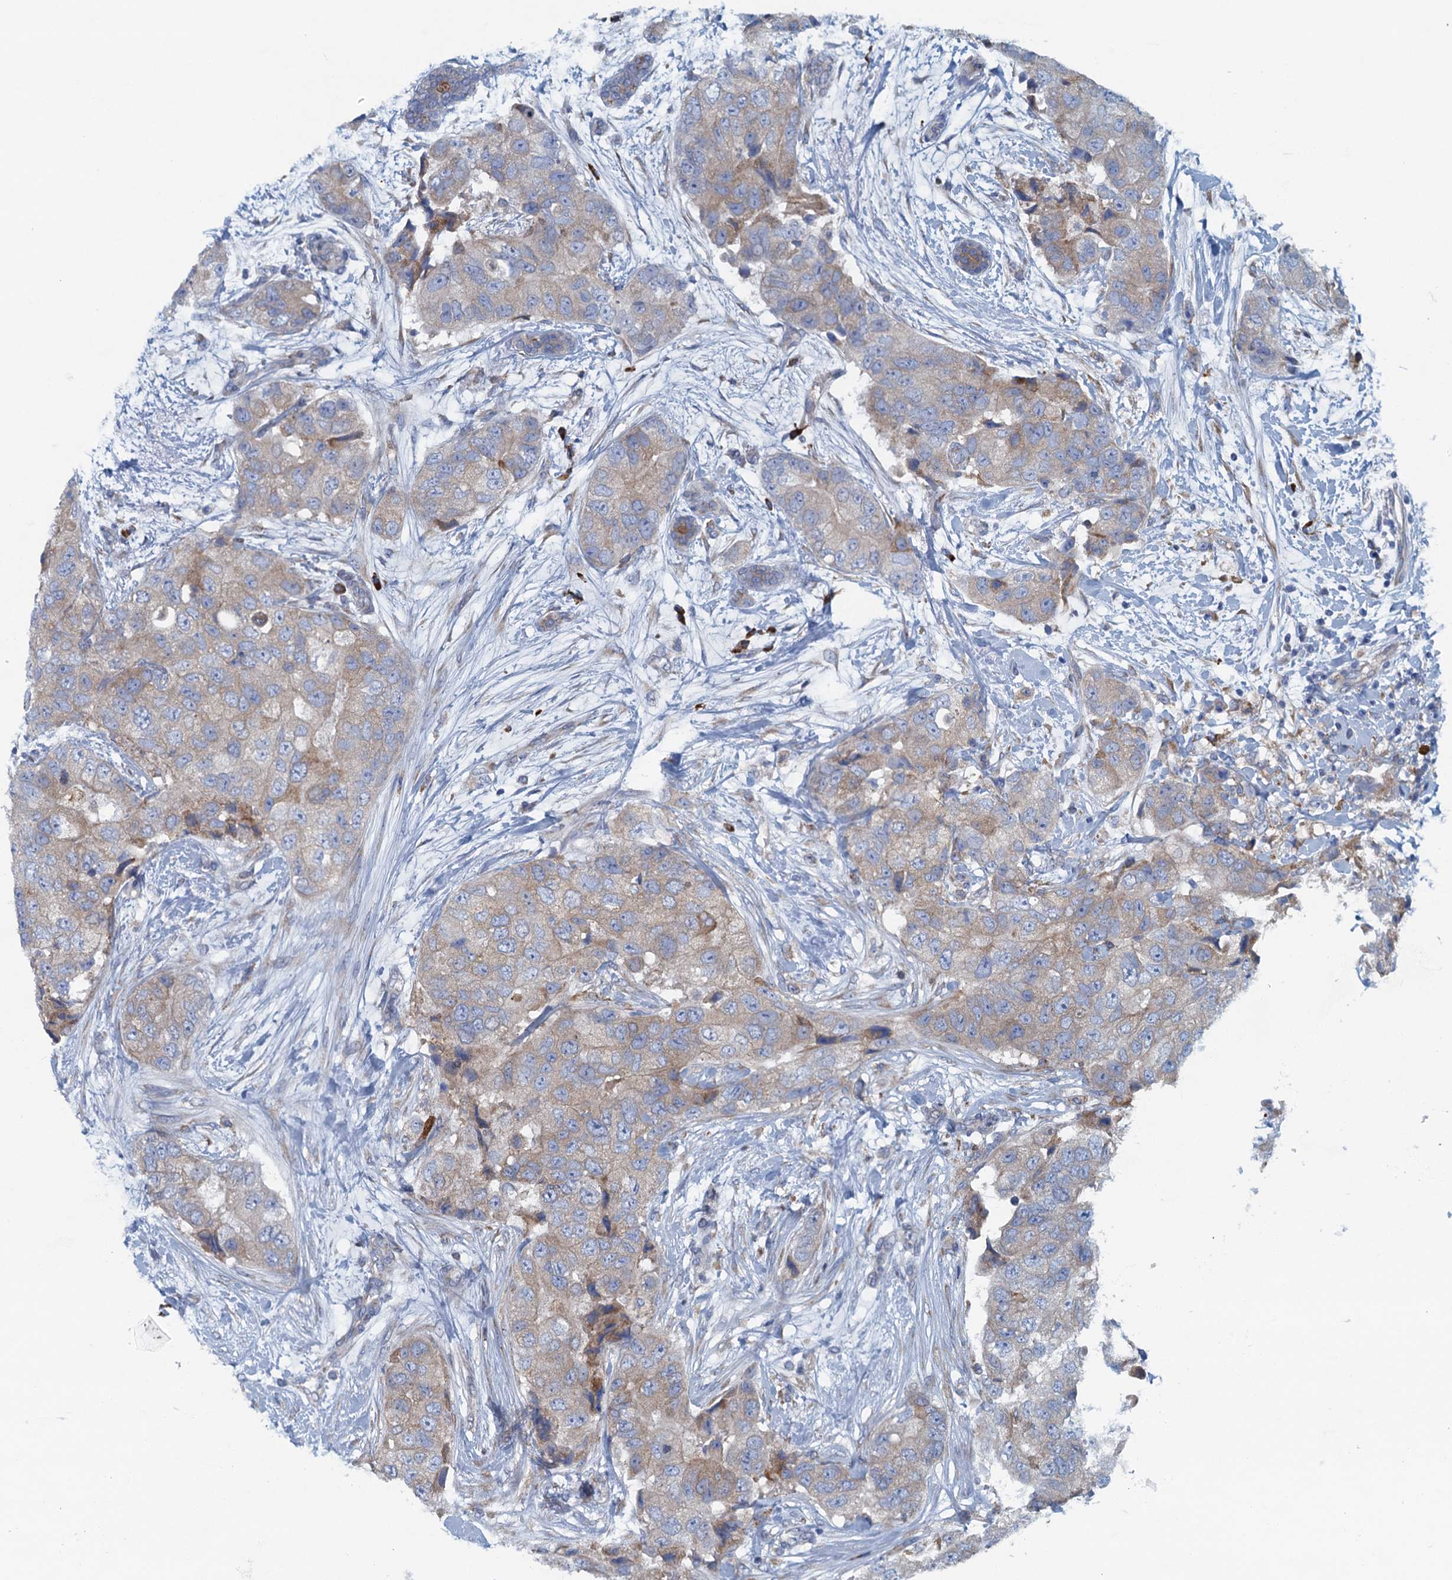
{"staining": {"intensity": "weak", "quantity": "25%-75%", "location": "cytoplasmic/membranous"}, "tissue": "breast cancer", "cell_type": "Tumor cells", "image_type": "cancer", "snomed": [{"axis": "morphology", "description": "Duct carcinoma"}, {"axis": "topography", "description": "Breast"}], "caption": "An IHC photomicrograph of tumor tissue is shown. Protein staining in brown highlights weak cytoplasmic/membranous positivity in breast intraductal carcinoma within tumor cells.", "gene": "MYDGF", "patient": {"sex": "female", "age": 62}}